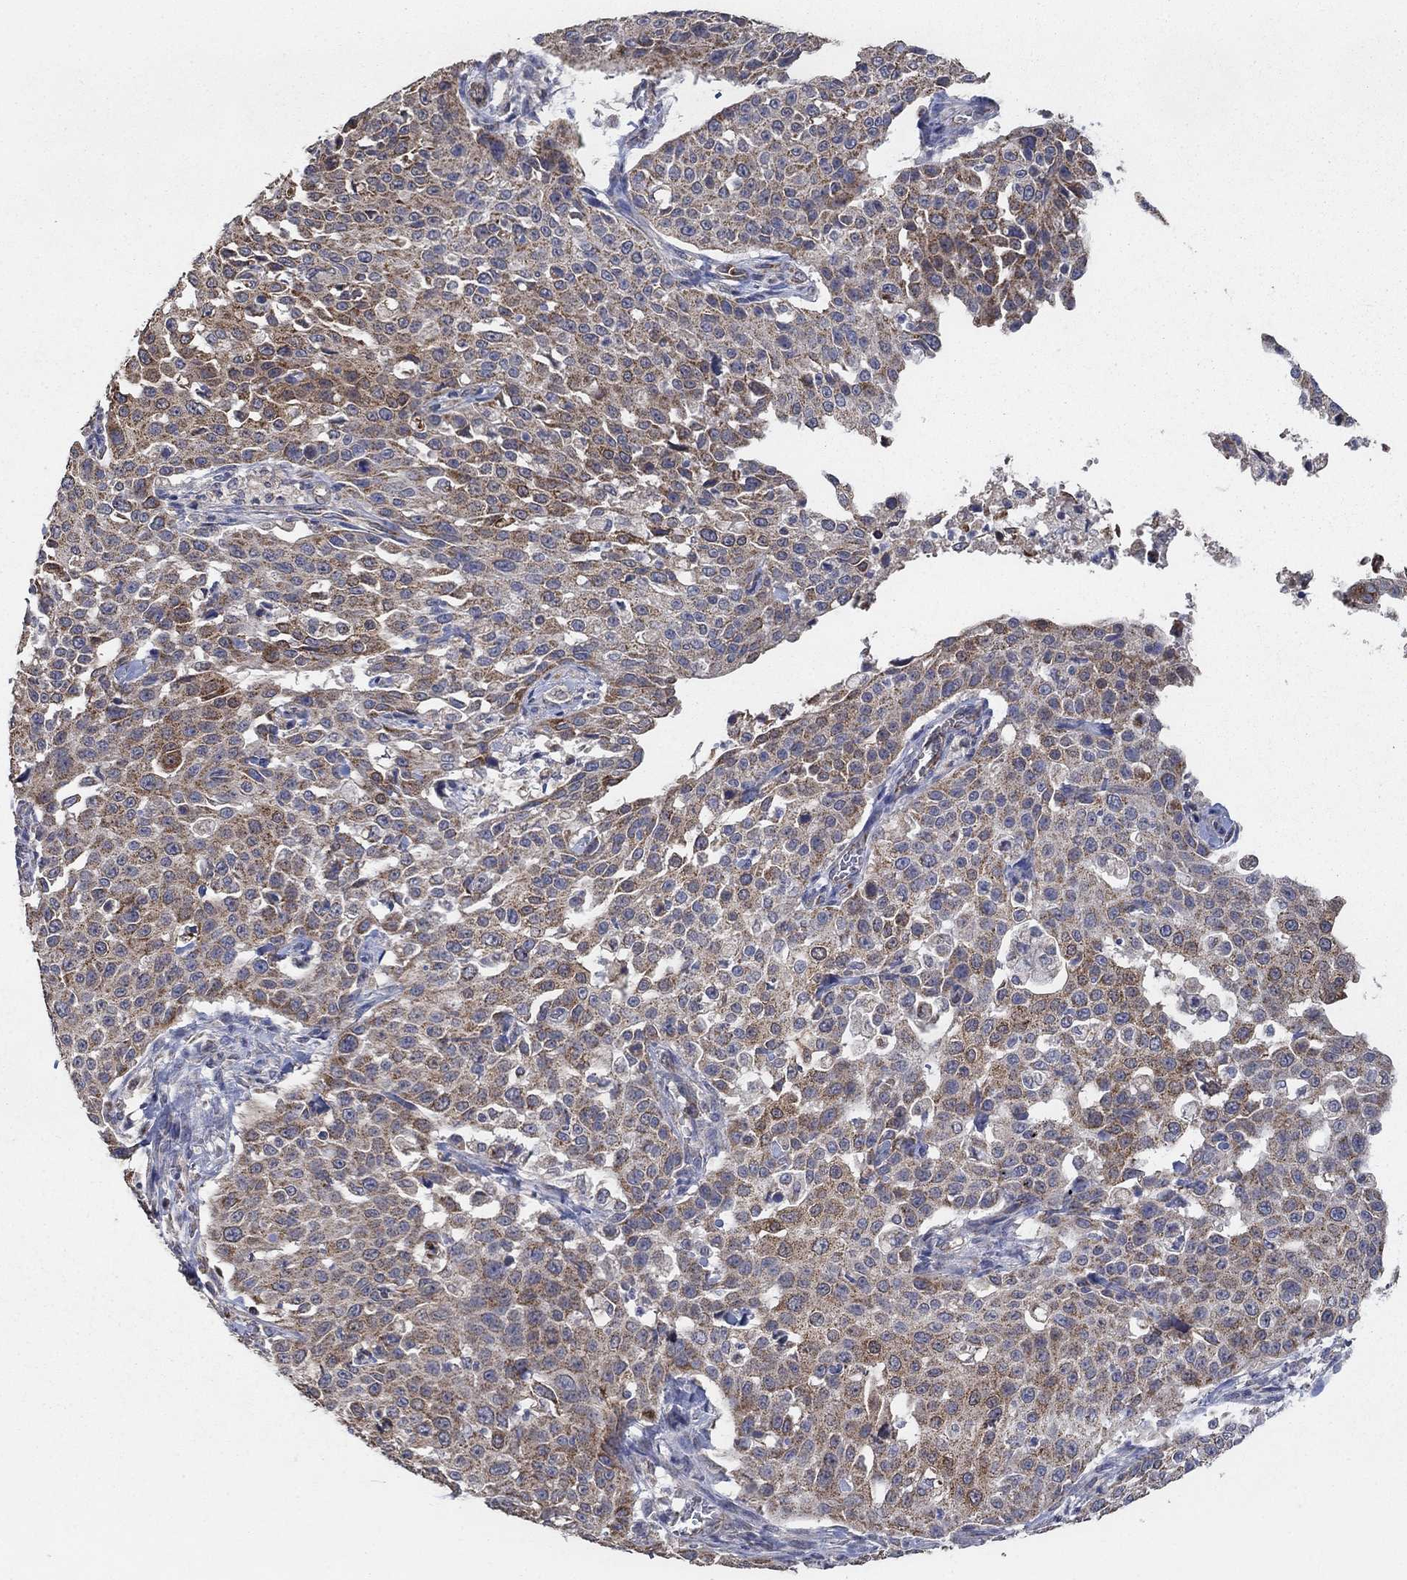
{"staining": {"intensity": "moderate", "quantity": "25%-75%", "location": "cytoplasmic/membranous"}, "tissue": "cervical cancer", "cell_type": "Tumor cells", "image_type": "cancer", "snomed": [{"axis": "morphology", "description": "Squamous cell carcinoma, NOS"}, {"axis": "topography", "description": "Cervix"}], "caption": "IHC photomicrograph of cervical squamous cell carcinoma stained for a protein (brown), which displays medium levels of moderate cytoplasmic/membranous staining in about 25%-75% of tumor cells.", "gene": "HID1", "patient": {"sex": "female", "age": 26}}